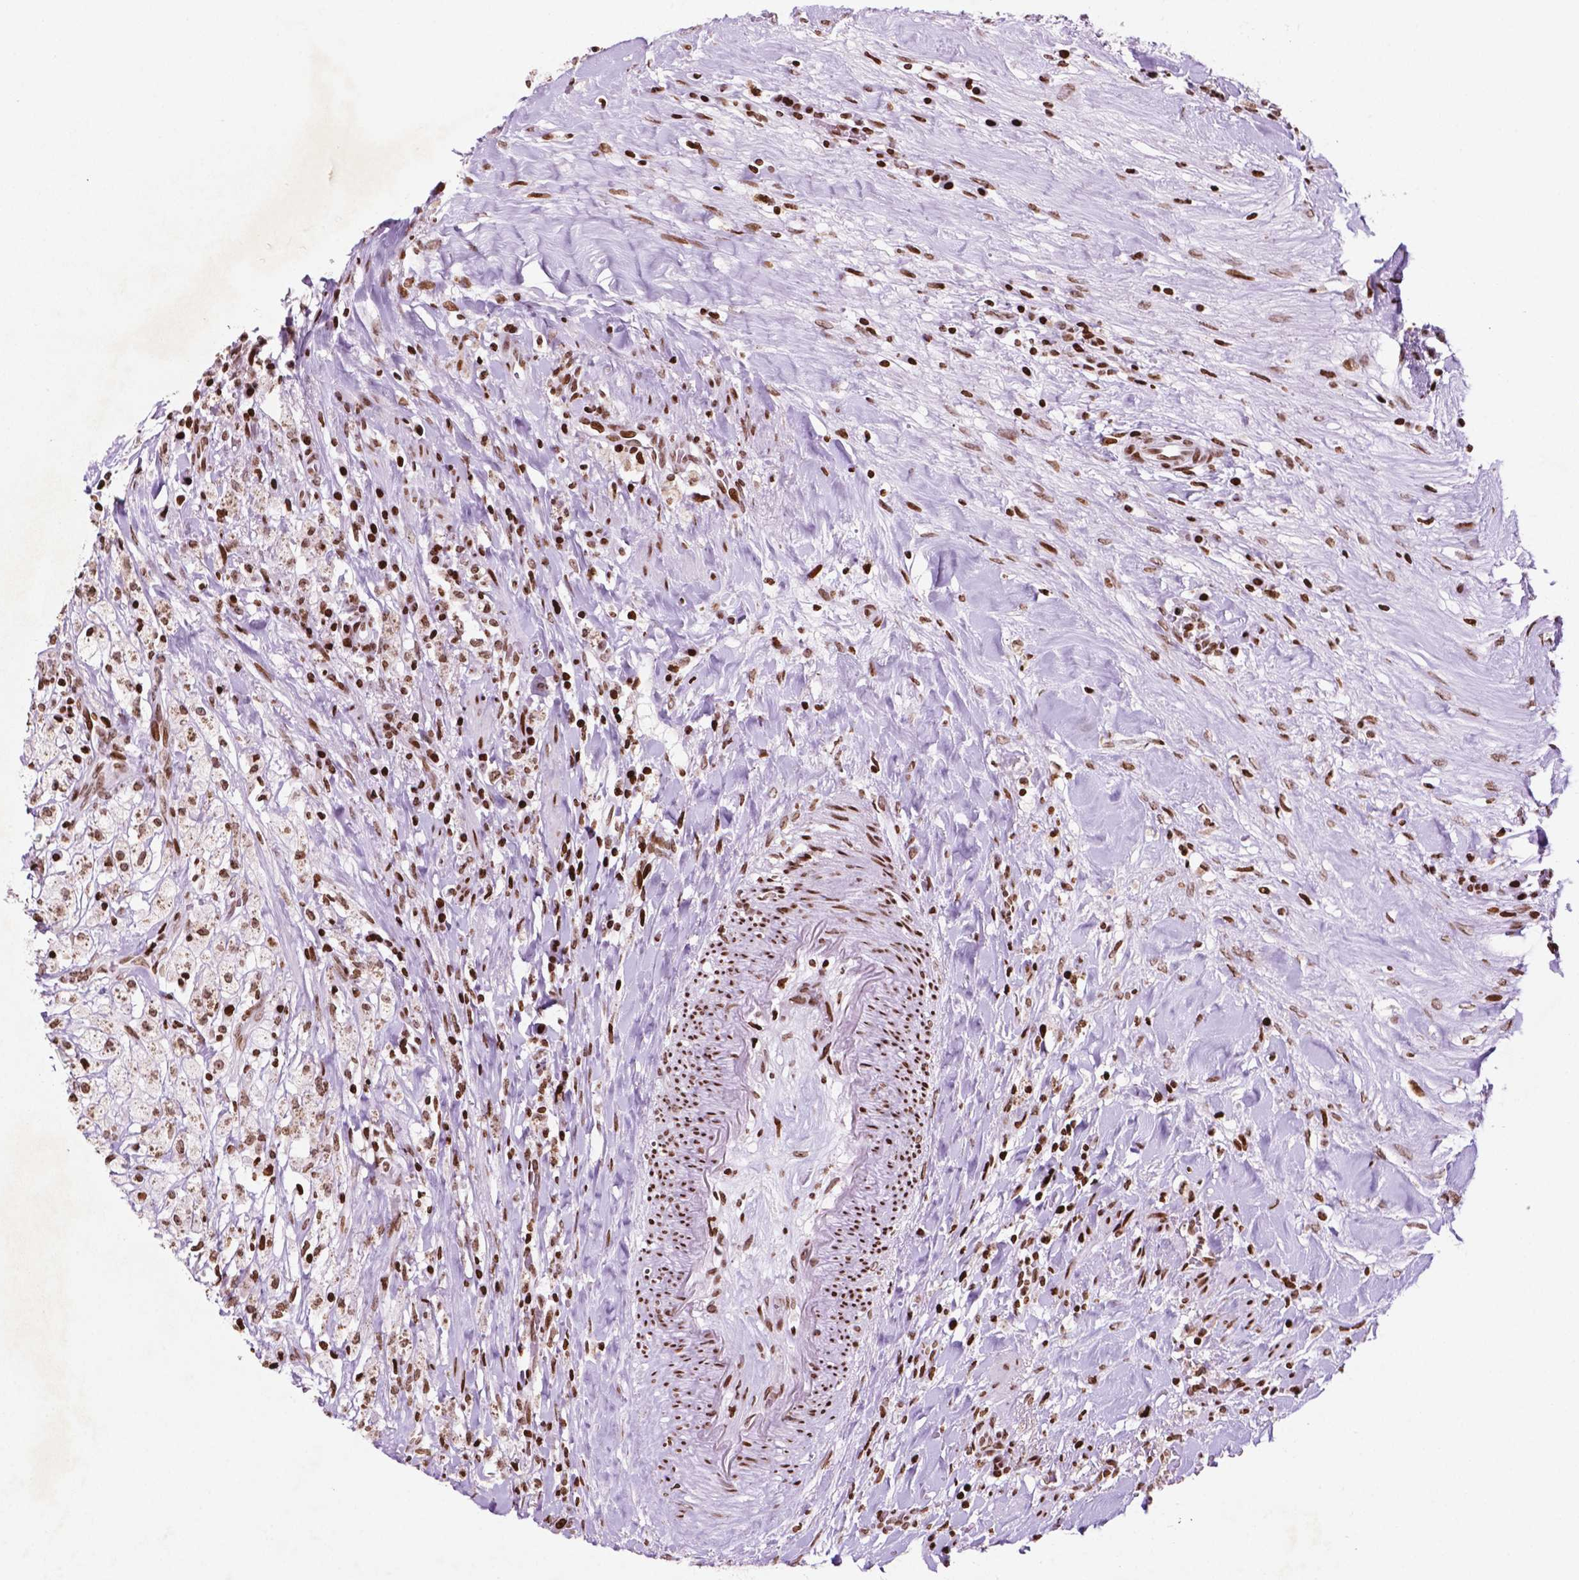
{"staining": {"intensity": "moderate", "quantity": ">75%", "location": "nuclear"}, "tissue": "testis cancer", "cell_type": "Tumor cells", "image_type": "cancer", "snomed": [{"axis": "morphology", "description": "Necrosis, NOS"}, {"axis": "morphology", "description": "Carcinoma, Embryonal, NOS"}, {"axis": "topography", "description": "Testis"}], "caption": "This histopathology image shows immunohistochemistry (IHC) staining of human testis embryonal carcinoma, with medium moderate nuclear staining in about >75% of tumor cells.", "gene": "TMEM250", "patient": {"sex": "male", "age": 19}}